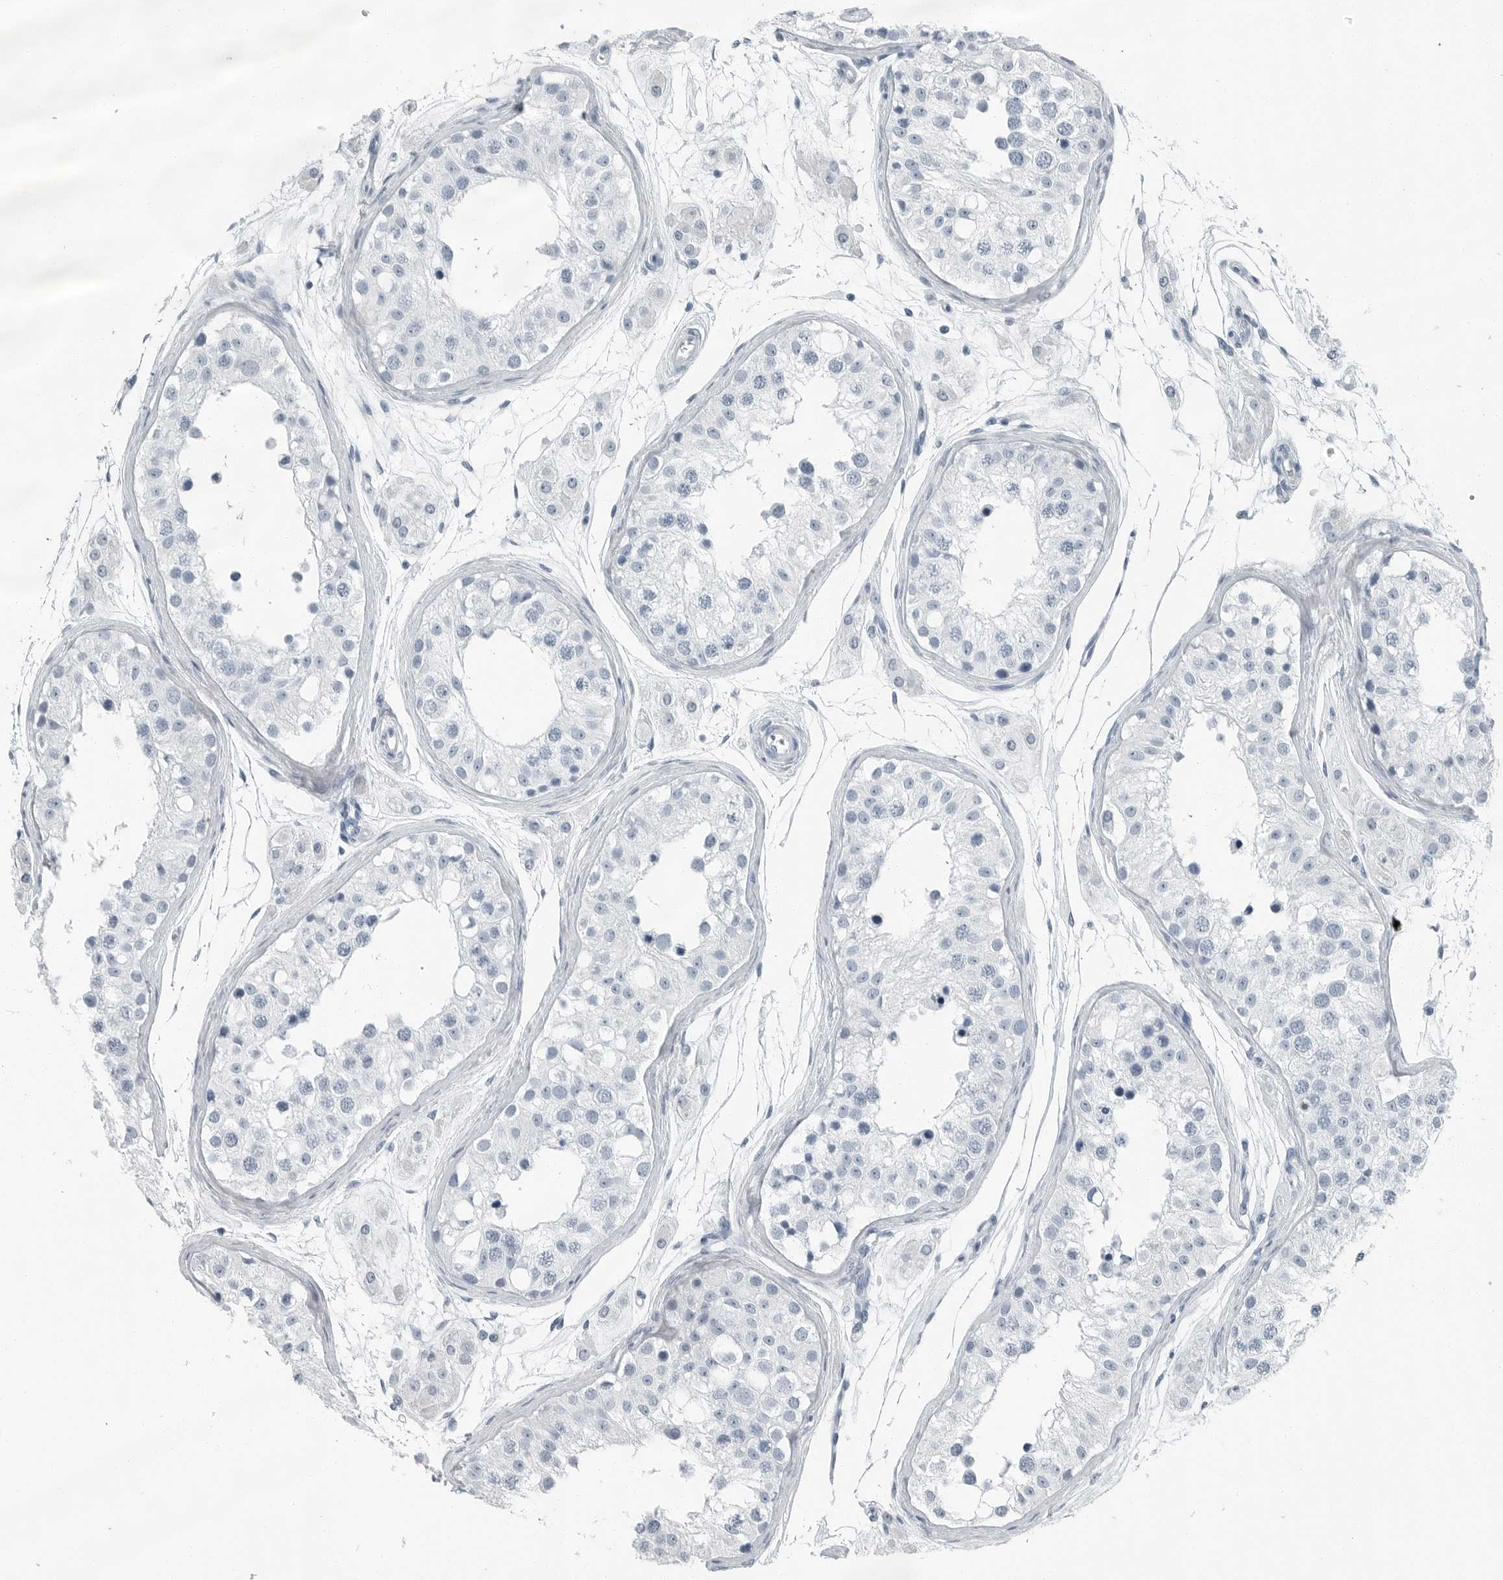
{"staining": {"intensity": "negative", "quantity": "none", "location": "none"}, "tissue": "testis", "cell_type": "Cells in seminiferous ducts", "image_type": "normal", "snomed": [{"axis": "morphology", "description": "Normal tissue, NOS"}, {"axis": "morphology", "description": "Adenocarcinoma, metastatic, NOS"}, {"axis": "topography", "description": "Testis"}], "caption": "This is an IHC histopathology image of unremarkable human testis. There is no positivity in cells in seminiferous ducts.", "gene": "FABP6", "patient": {"sex": "male", "age": 26}}